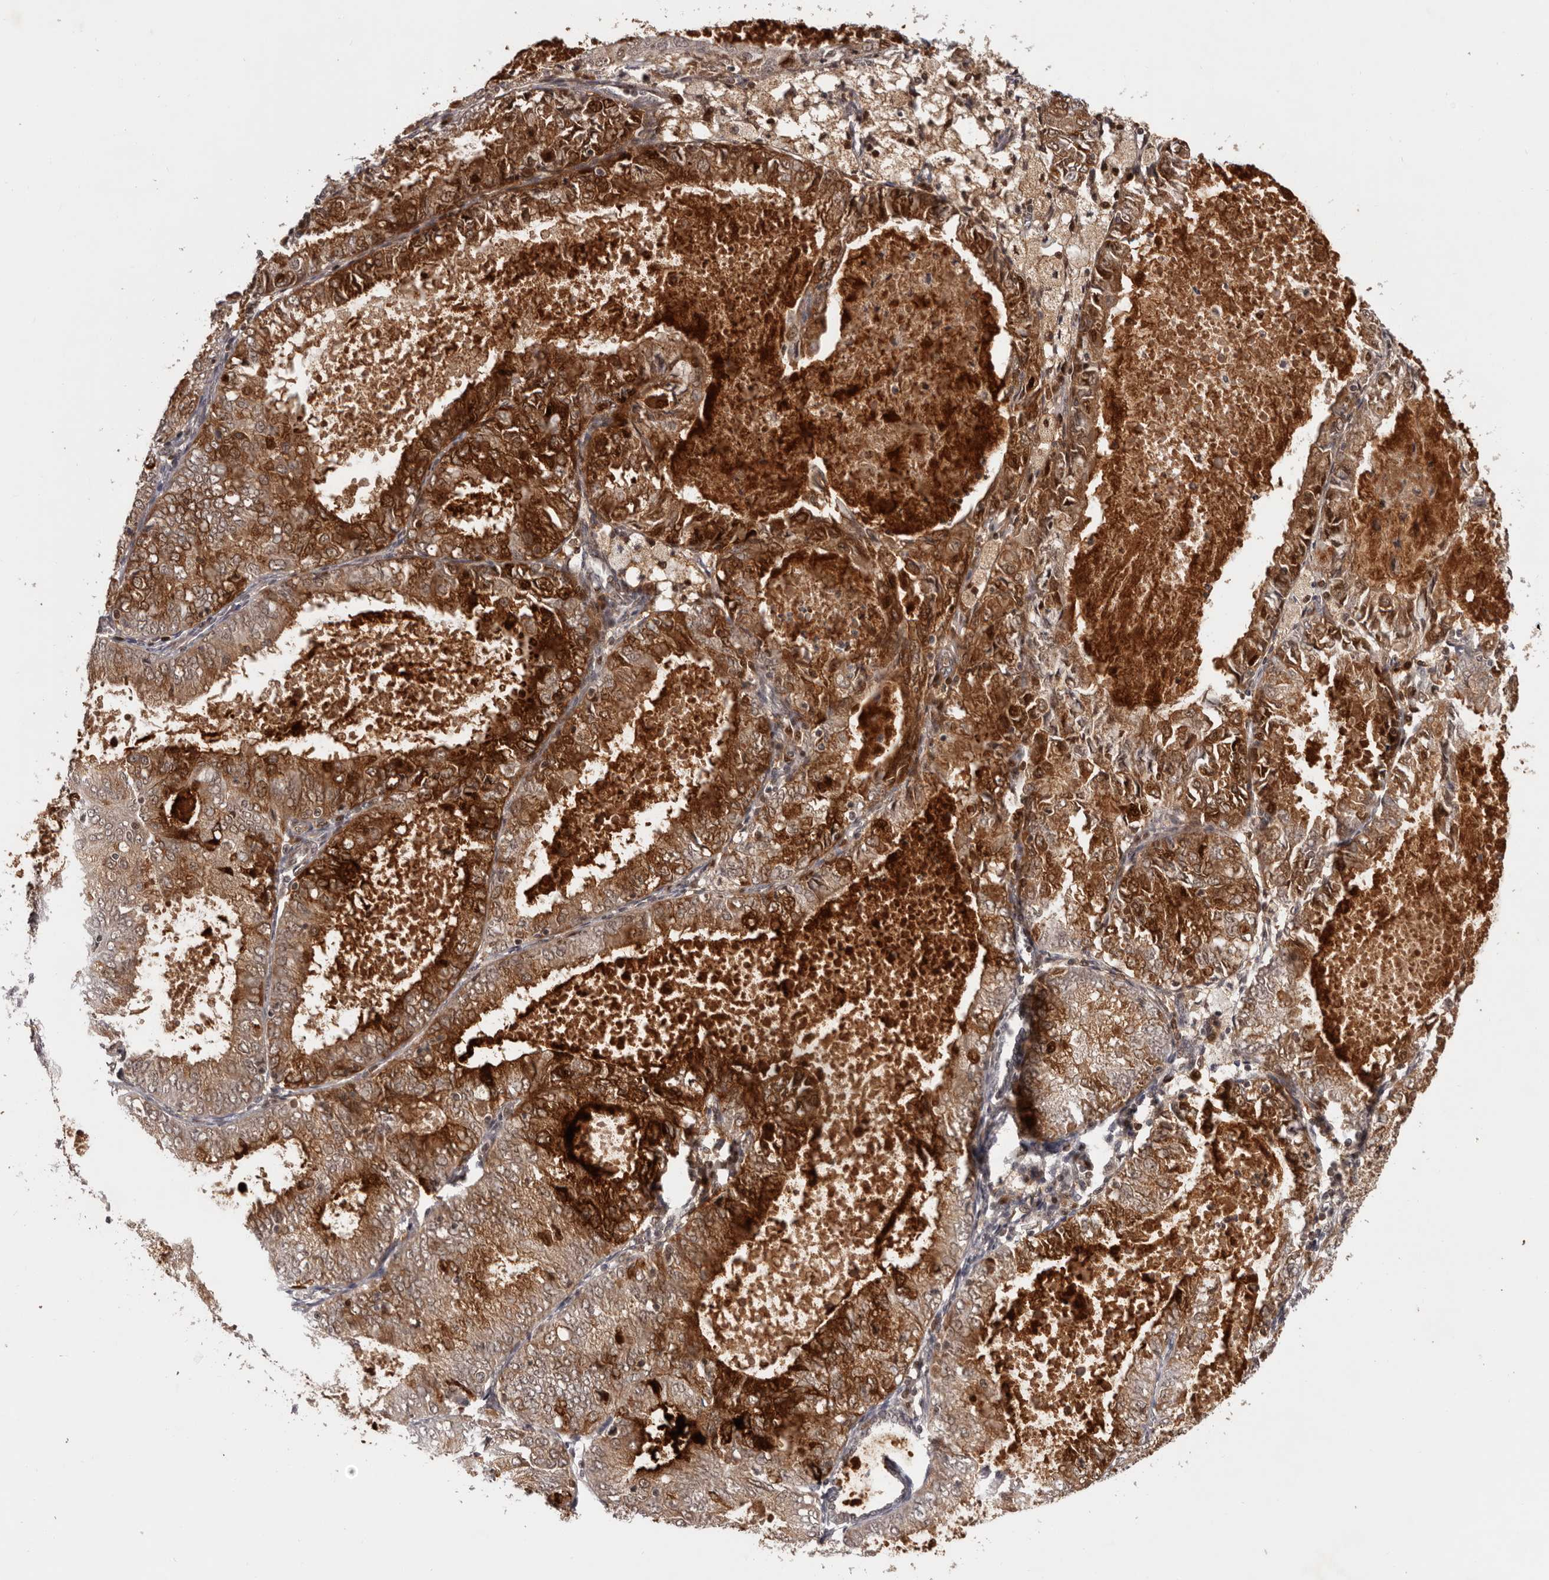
{"staining": {"intensity": "strong", "quantity": ">75%", "location": "cytoplasmic/membranous,nuclear"}, "tissue": "endometrial cancer", "cell_type": "Tumor cells", "image_type": "cancer", "snomed": [{"axis": "morphology", "description": "Adenocarcinoma, NOS"}, {"axis": "topography", "description": "Endometrium"}], "caption": "This is a histology image of immunohistochemistry (IHC) staining of endometrial adenocarcinoma, which shows strong expression in the cytoplasmic/membranous and nuclear of tumor cells.", "gene": "TBX5", "patient": {"sex": "female", "age": 57}}